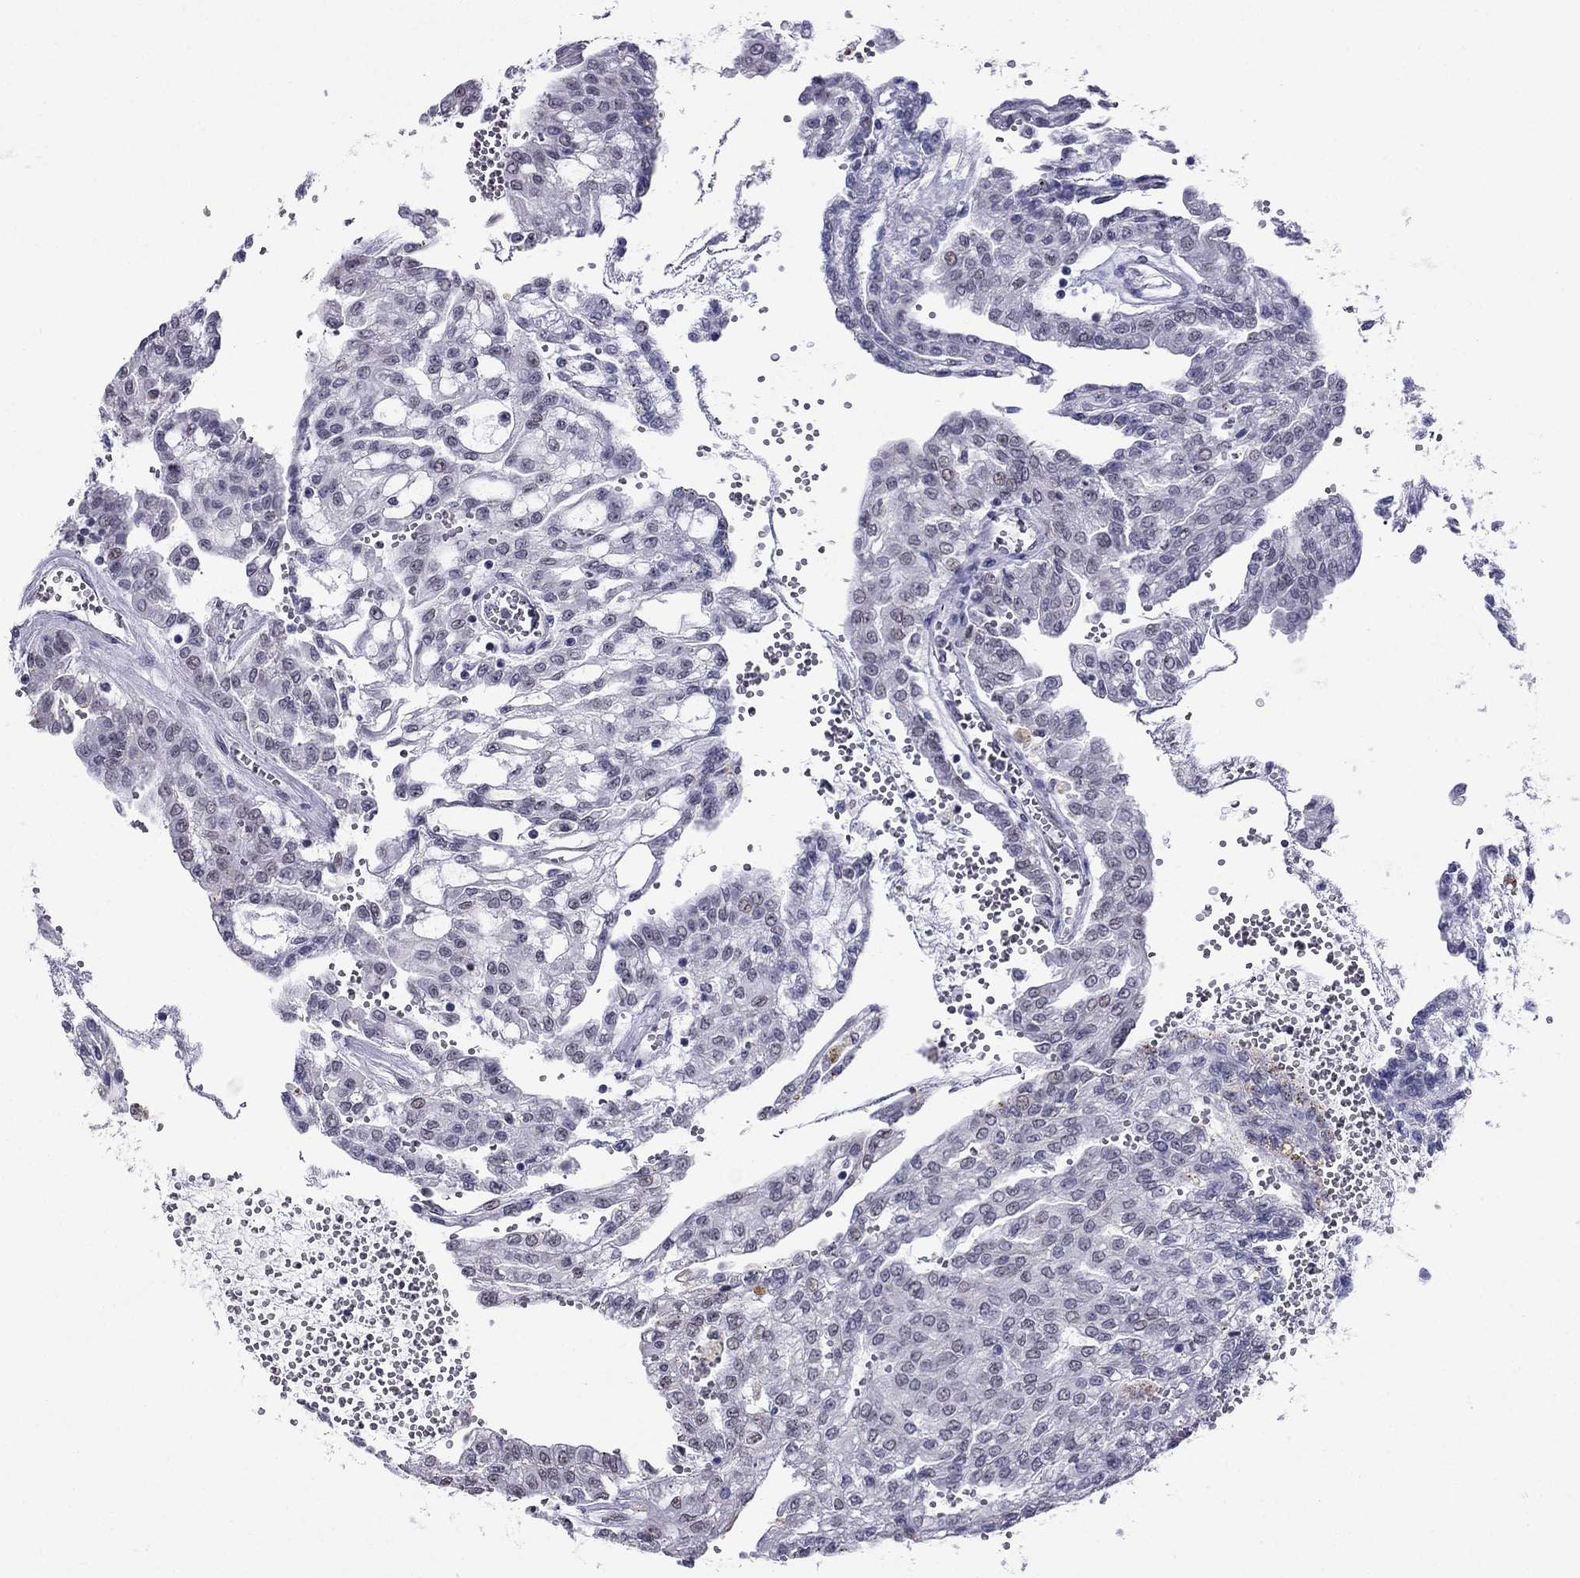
{"staining": {"intensity": "negative", "quantity": "none", "location": "none"}, "tissue": "renal cancer", "cell_type": "Tumor cells", "image_type": "cancer", "snomed": [{"axis": "morphology", "description": "Adenocarcinoma, NOS"}, {"axis": "topography", "description": "Kidney"}], "caption": "The IHC histopathology image has no significant staining in tumor cells of adenocarcinoma (renal) tissue. (DAB immunohistochemistry (IHC) with hematoxylin counter stain).", "gene": "PPM1G", "patient": {"sex": "male", "age": 63}}